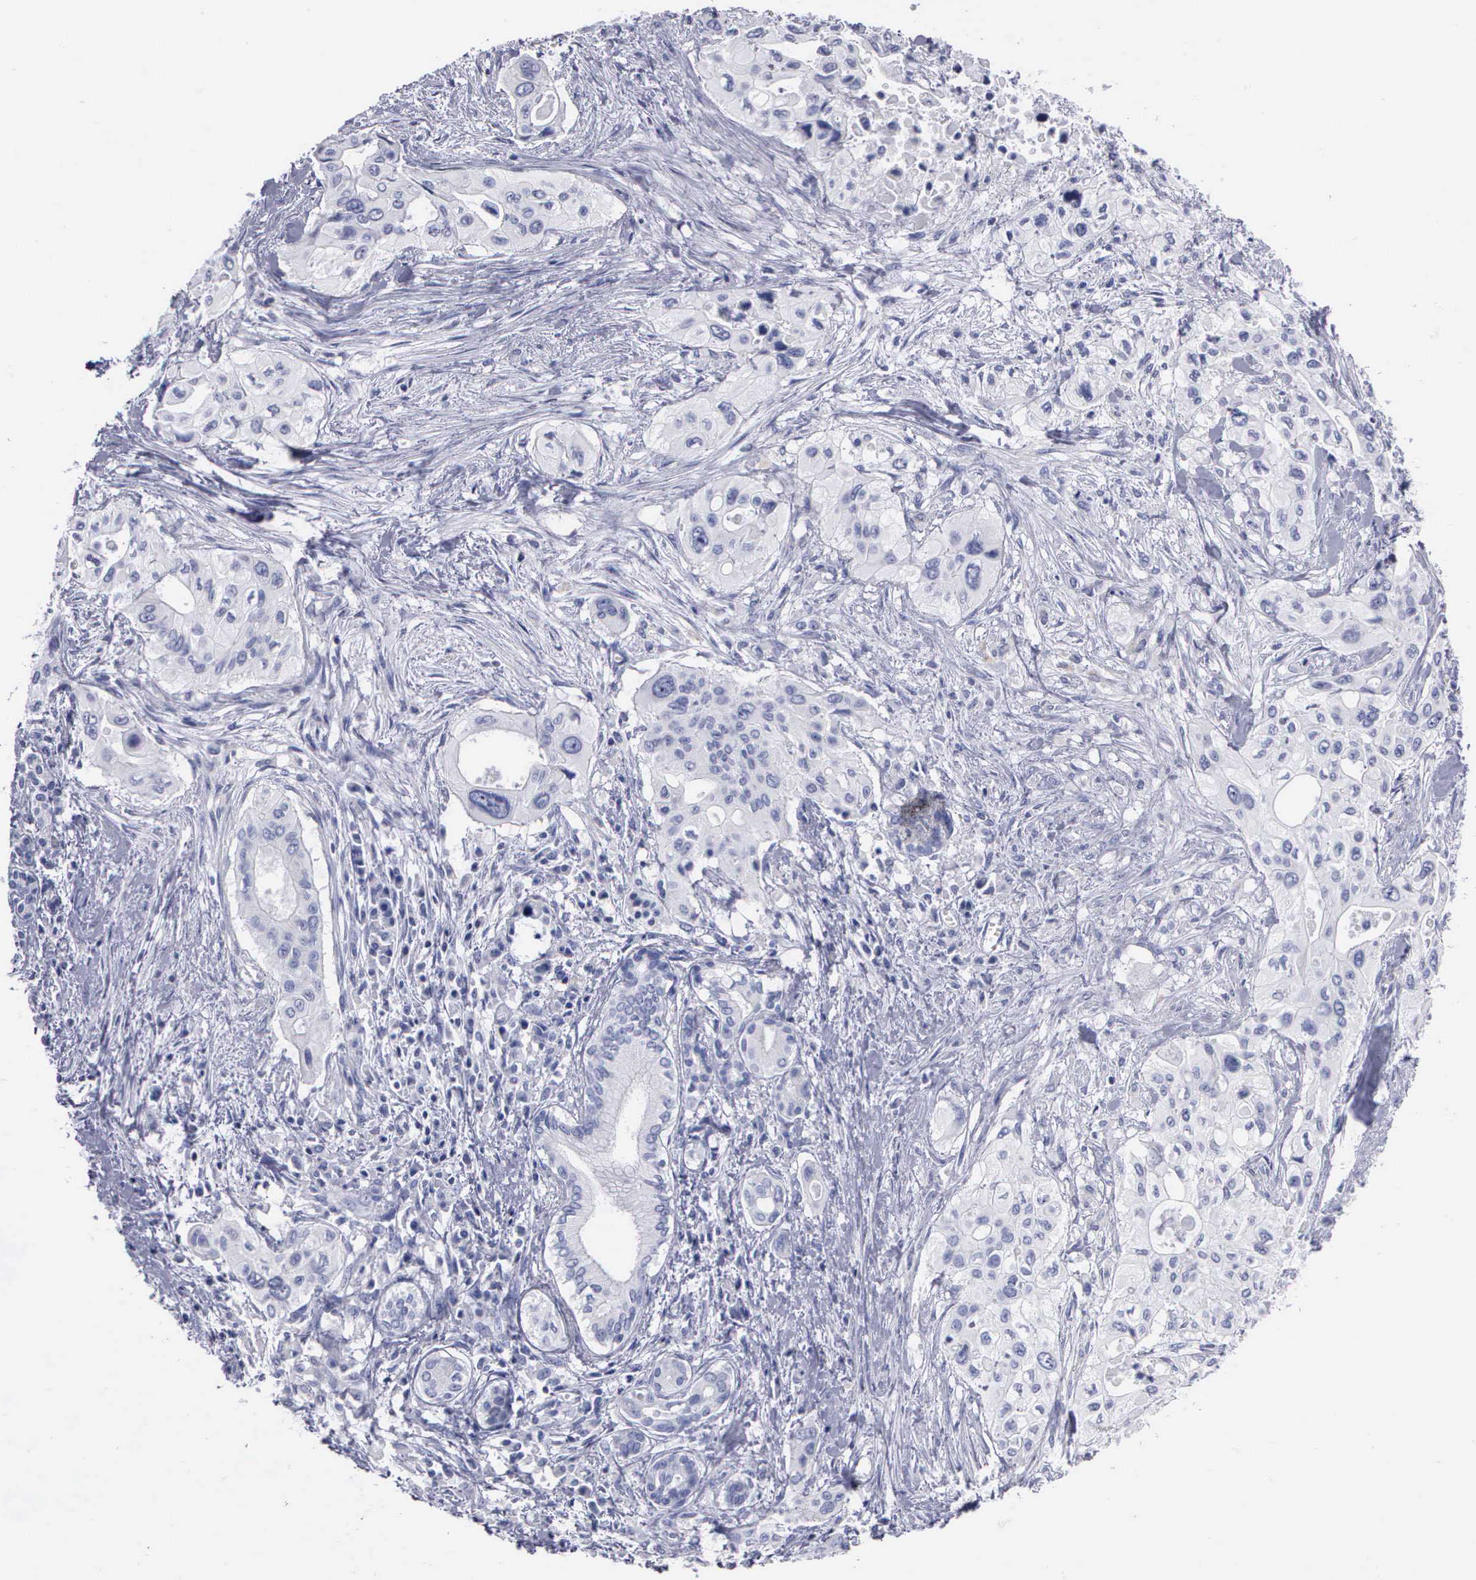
{"staining": {"intensity": "negative", "quantity": "none", "location": "none"}, "tissue": "pancreatic cancer", "cell_type": "Tumor cells", "image_type": "cancer", "snomed": [{"axis": "morphology", "description": "Adenocarcinoma, NOS"}, {"axis": "topography", "description": "Pancreas"}], "caption": "Pancreatic cancer (adenocarcinoma) was stained to show a protein in brown. There is no significant expression in tumor cells.", "gene": "CYP19A1", "patient": {"sex": "male", "age": 77}}